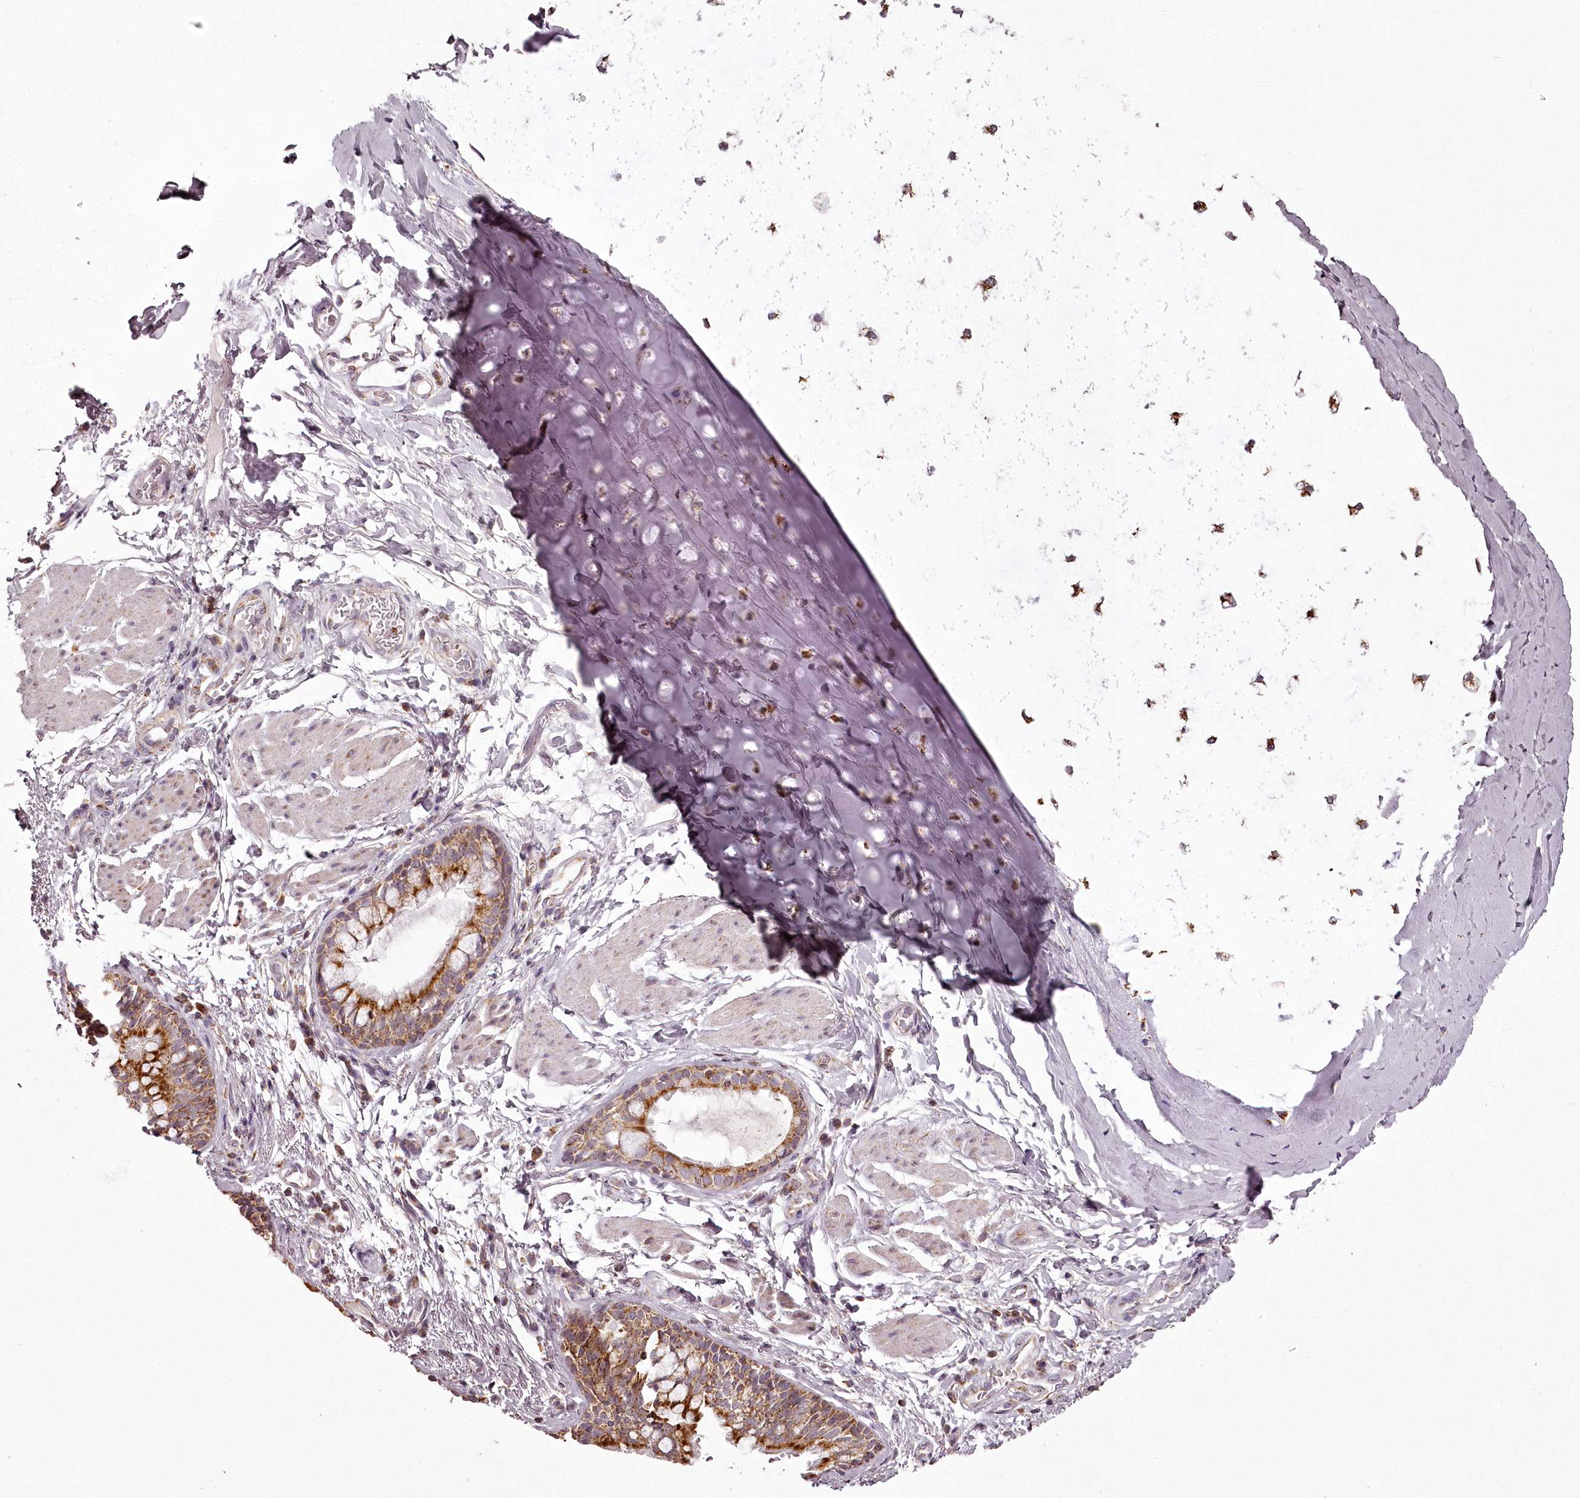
{"staining": {"intensity": "moderate", "quantity": ">75%", "location": "cytoplasmic/membranous"}, "tissue": "bronchus", "cell_type": "Respiratory epithelial cells", "image_type": "normal", "snomed": [{"axis": "morphology", "description": "Normal tissue, NOS"}, {"axis": "topography", "description": "Cartilage tissue"}, {"axis": "topography", "description": "Bronchus"}], "caption": "IHC image of normal bronchus stained for a protein (brown), which demonstrates medium levels of moderate cytoplasmic/membranous staining in about >75% of respiratory epithelial cells.", "gene": "CHCHD2", "patient": {"sex": "female", "age": 36}}